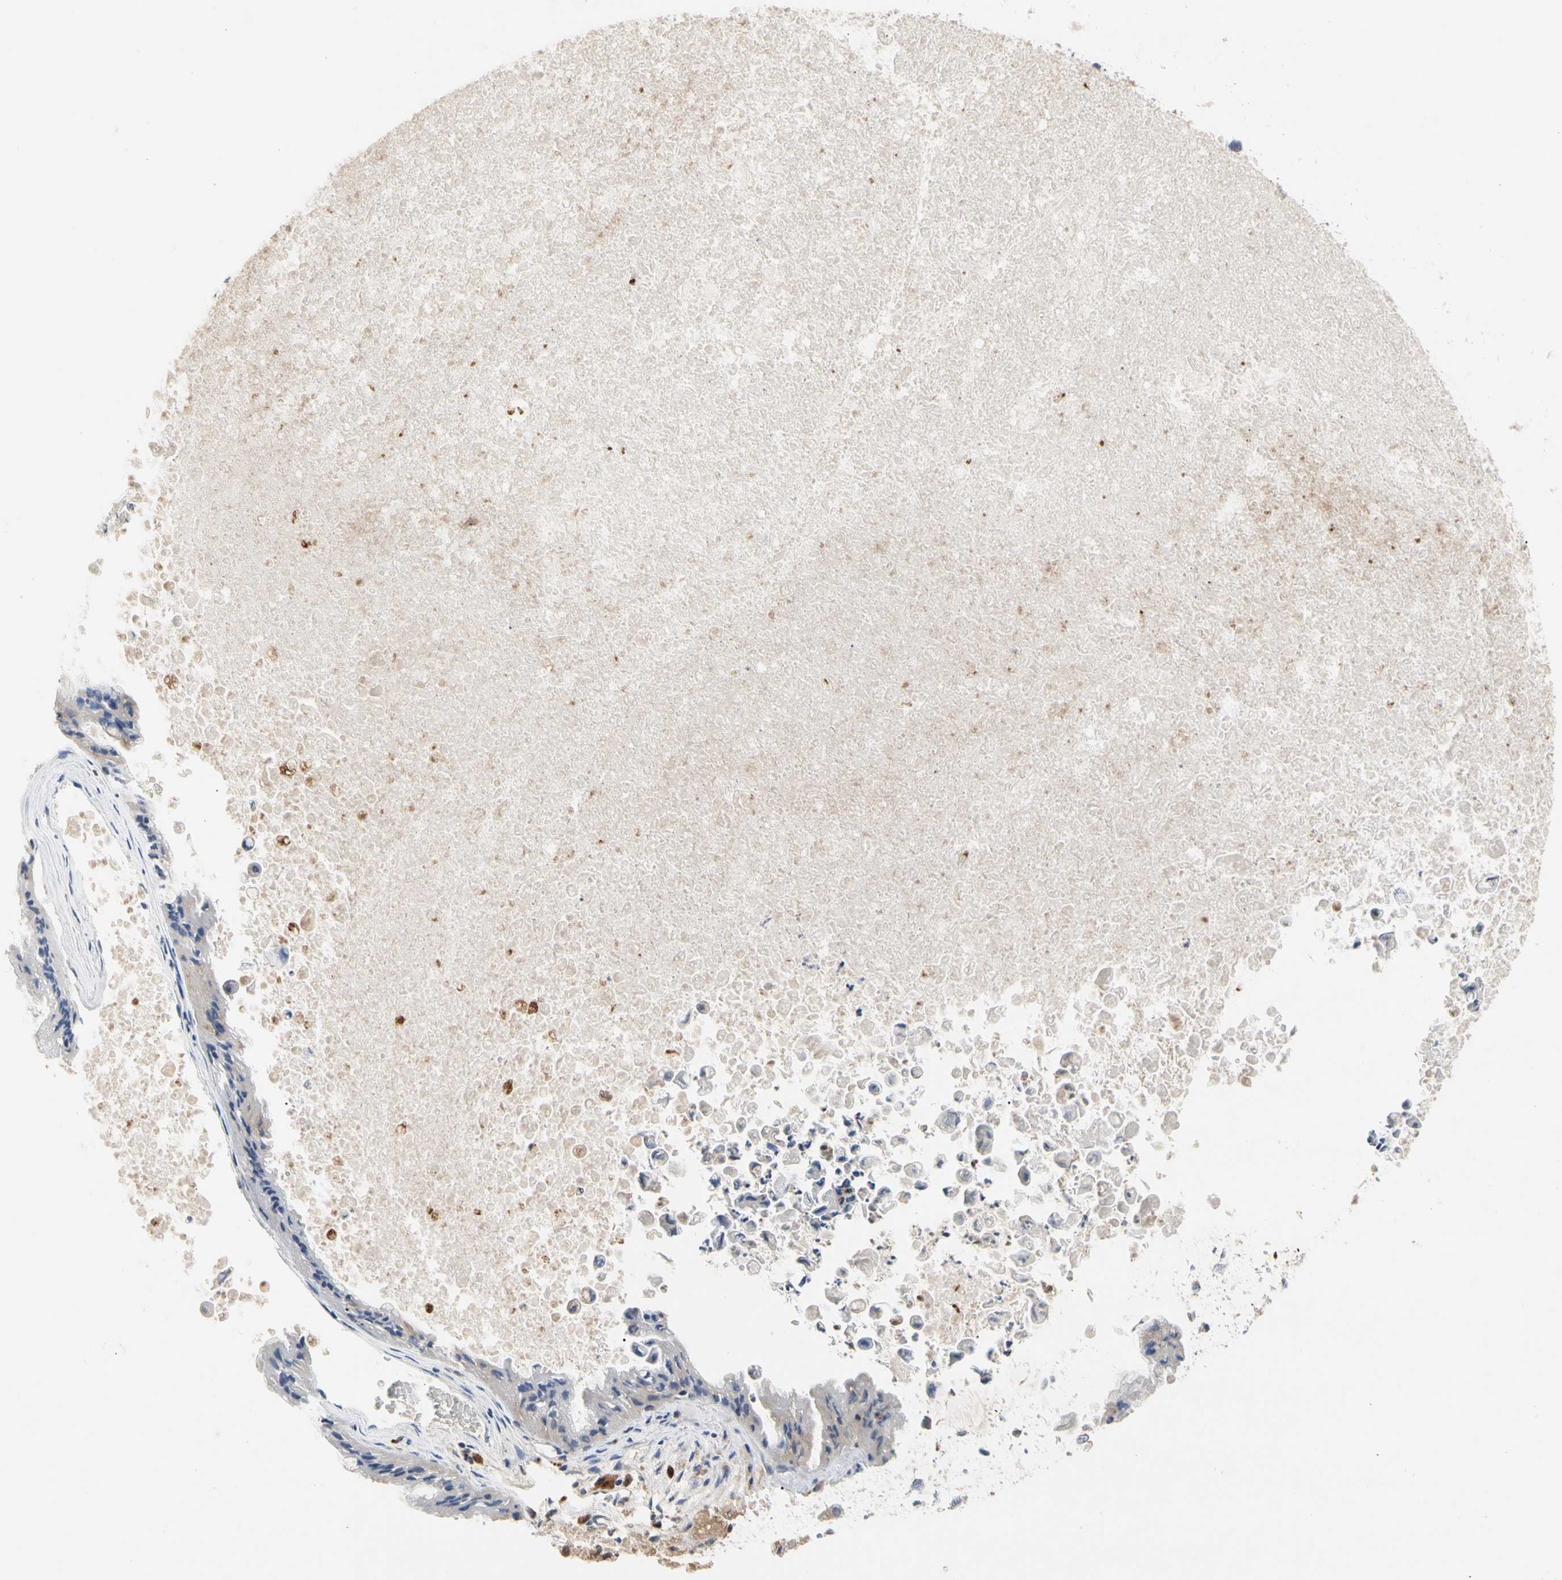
{"staining": {"intensity": "weak", "quantity": "<25%", "location": "cytoplasmic/membranous"}, "tissue": "ovarian cancer", "cell_type": "Tumor cells", "image_type": "cancer", "snomed": [{"axis": "morphology", "description": "Cystadenocarcinoma, mucinous, NOS"}, {"axis": "topography", "description": "Ovary"}], "caption": "The image shows no staining of tumor cells in ovarian mucinous cystadenocarcinoma.", "gene": "ADA2", "patient": {"sex": "female", "age": 37}}